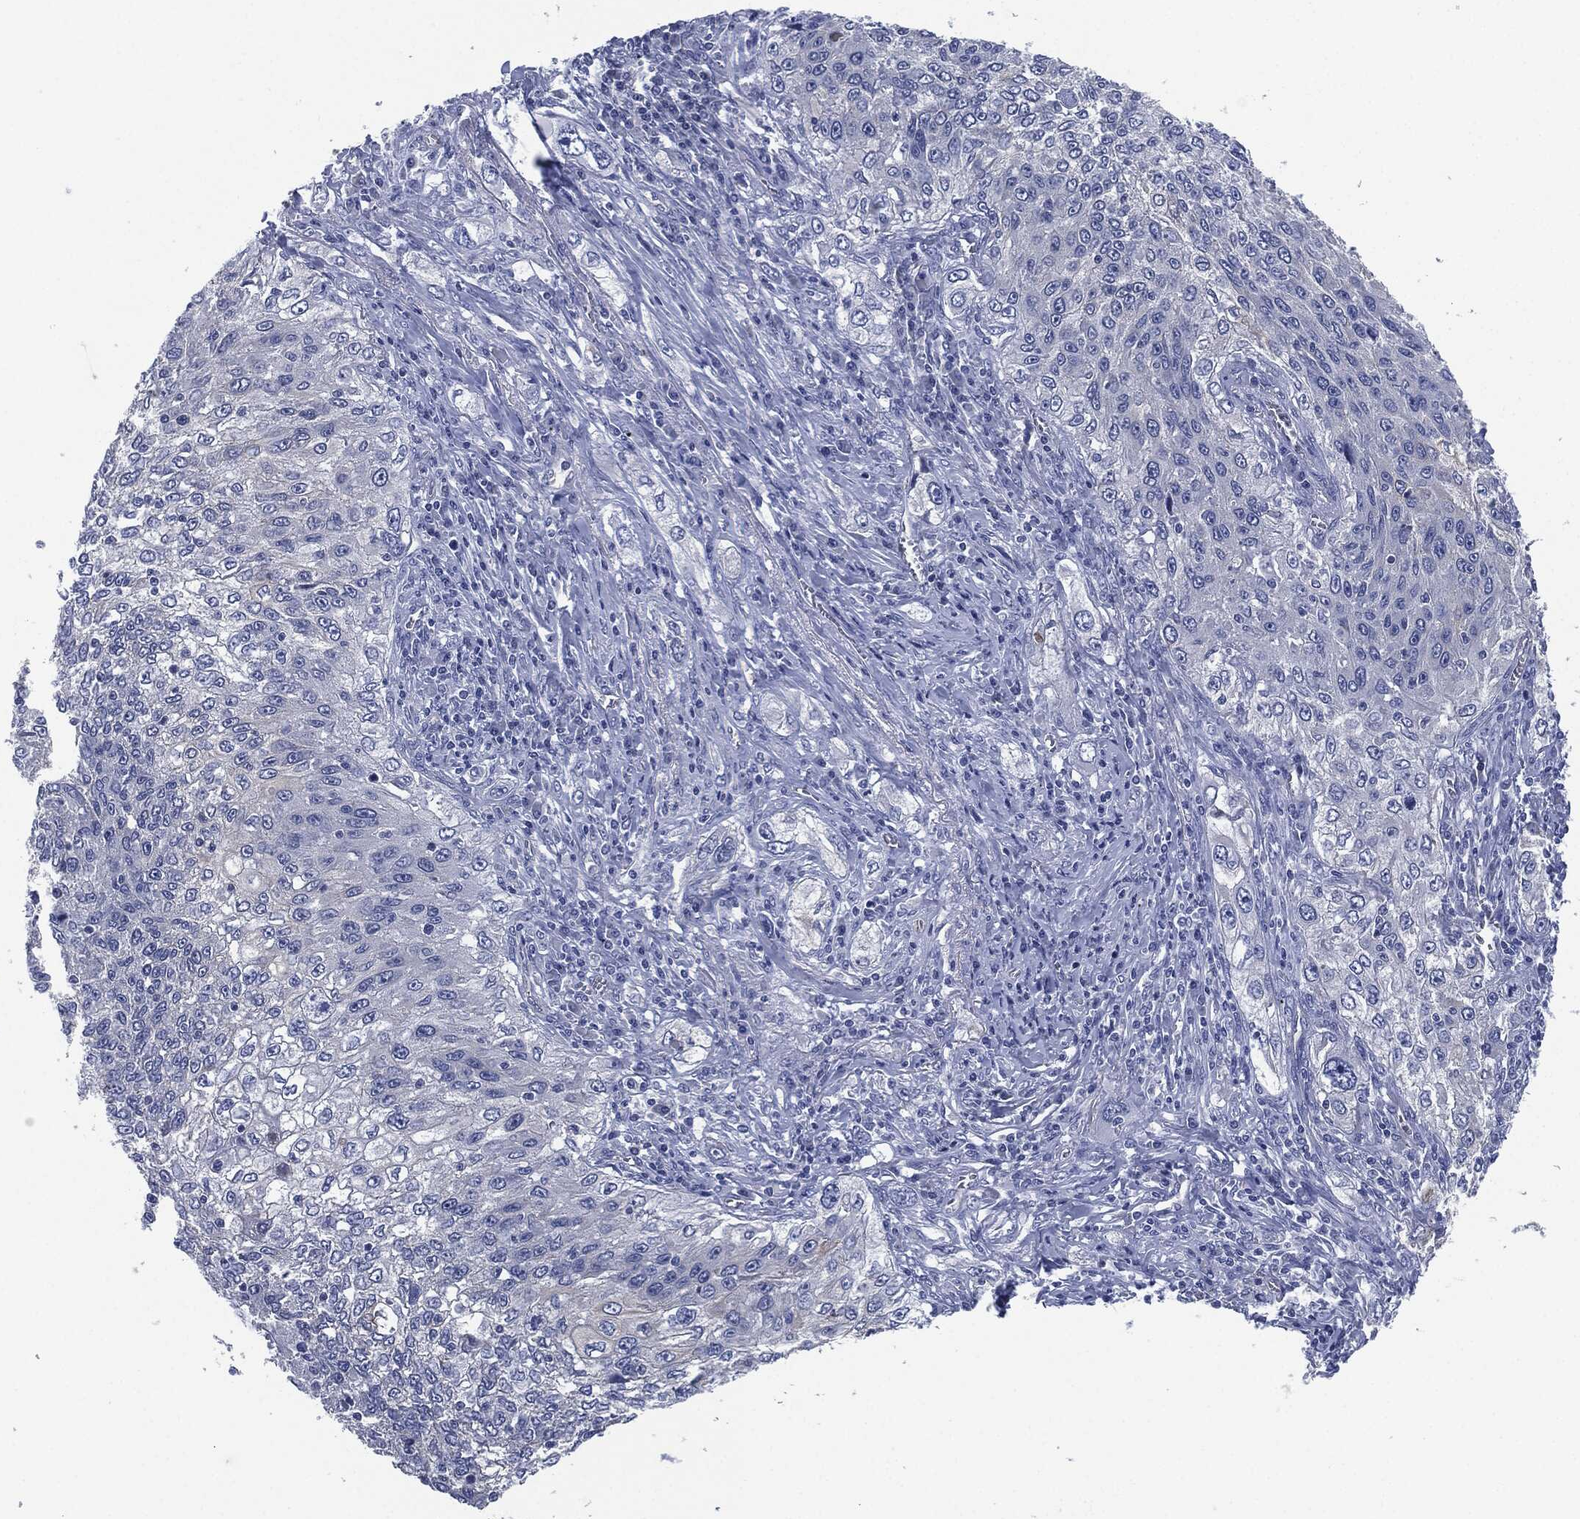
{"staining": {"intensity": "moderate", "quantity": "<25%", "location": "cytoplasmic/membranous"}, "tissue": "lung cancer", "cell_type": "Tumor cells", "image_type": "cancer", "snomed": [{"axis": "morphology", "description": "Squamous cell carcinoma, NOS"}, {"axis": "topography", "description": "Lung"}], "caption": "Immunohistochemical staining of human squamous cell carcinoma (lung) demonstrates low levels of moderate cytoplasmic/membranous protein expression in approximately <25% of tumor cells.", "gene": "SHROOM2", "patient": {"sex": "female", "age": 69}}